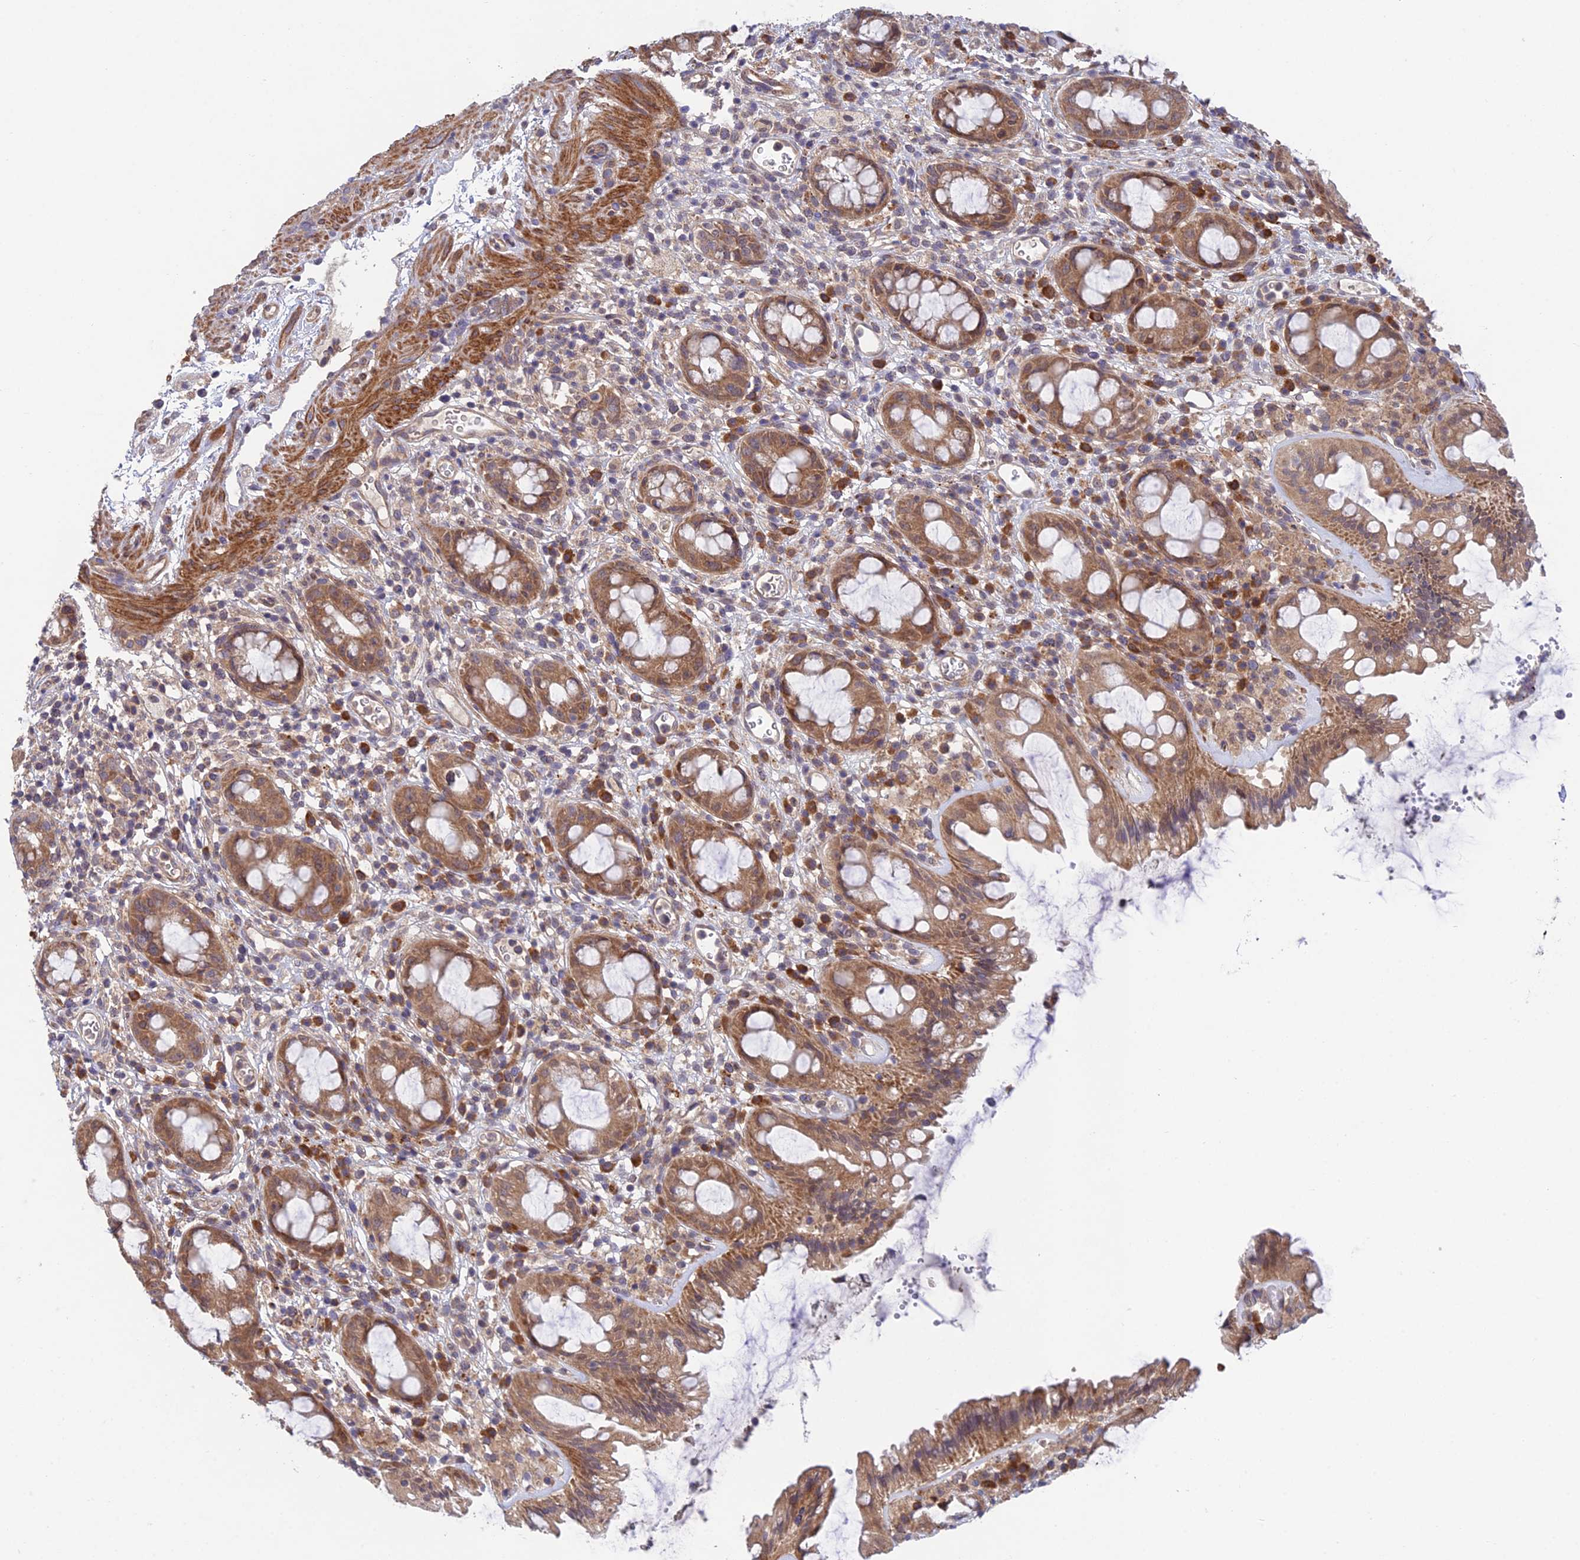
{"staining": {"intensity": "moderate", "quantity": ">75%", "location": "cytoplasmic/membranous"}, "tissue": "rectum", "cell_type": "Glandular cells", "image_type": "normal", "snomed": [{"axis": "morphology", "description": "Normal tissue, NOS"}, {"axis": "topography", "description": "Rectum"}], "caption": "Immunohistochemical staining of benign rectum demonstrates moderate cytoplasmic/membranous protein expression in about >75% of glandular cells. (Brightfield microscopy of DAB IHC at high magnification).", "gene": "UROS", "patient": {"sex": "female", "age": 57}}